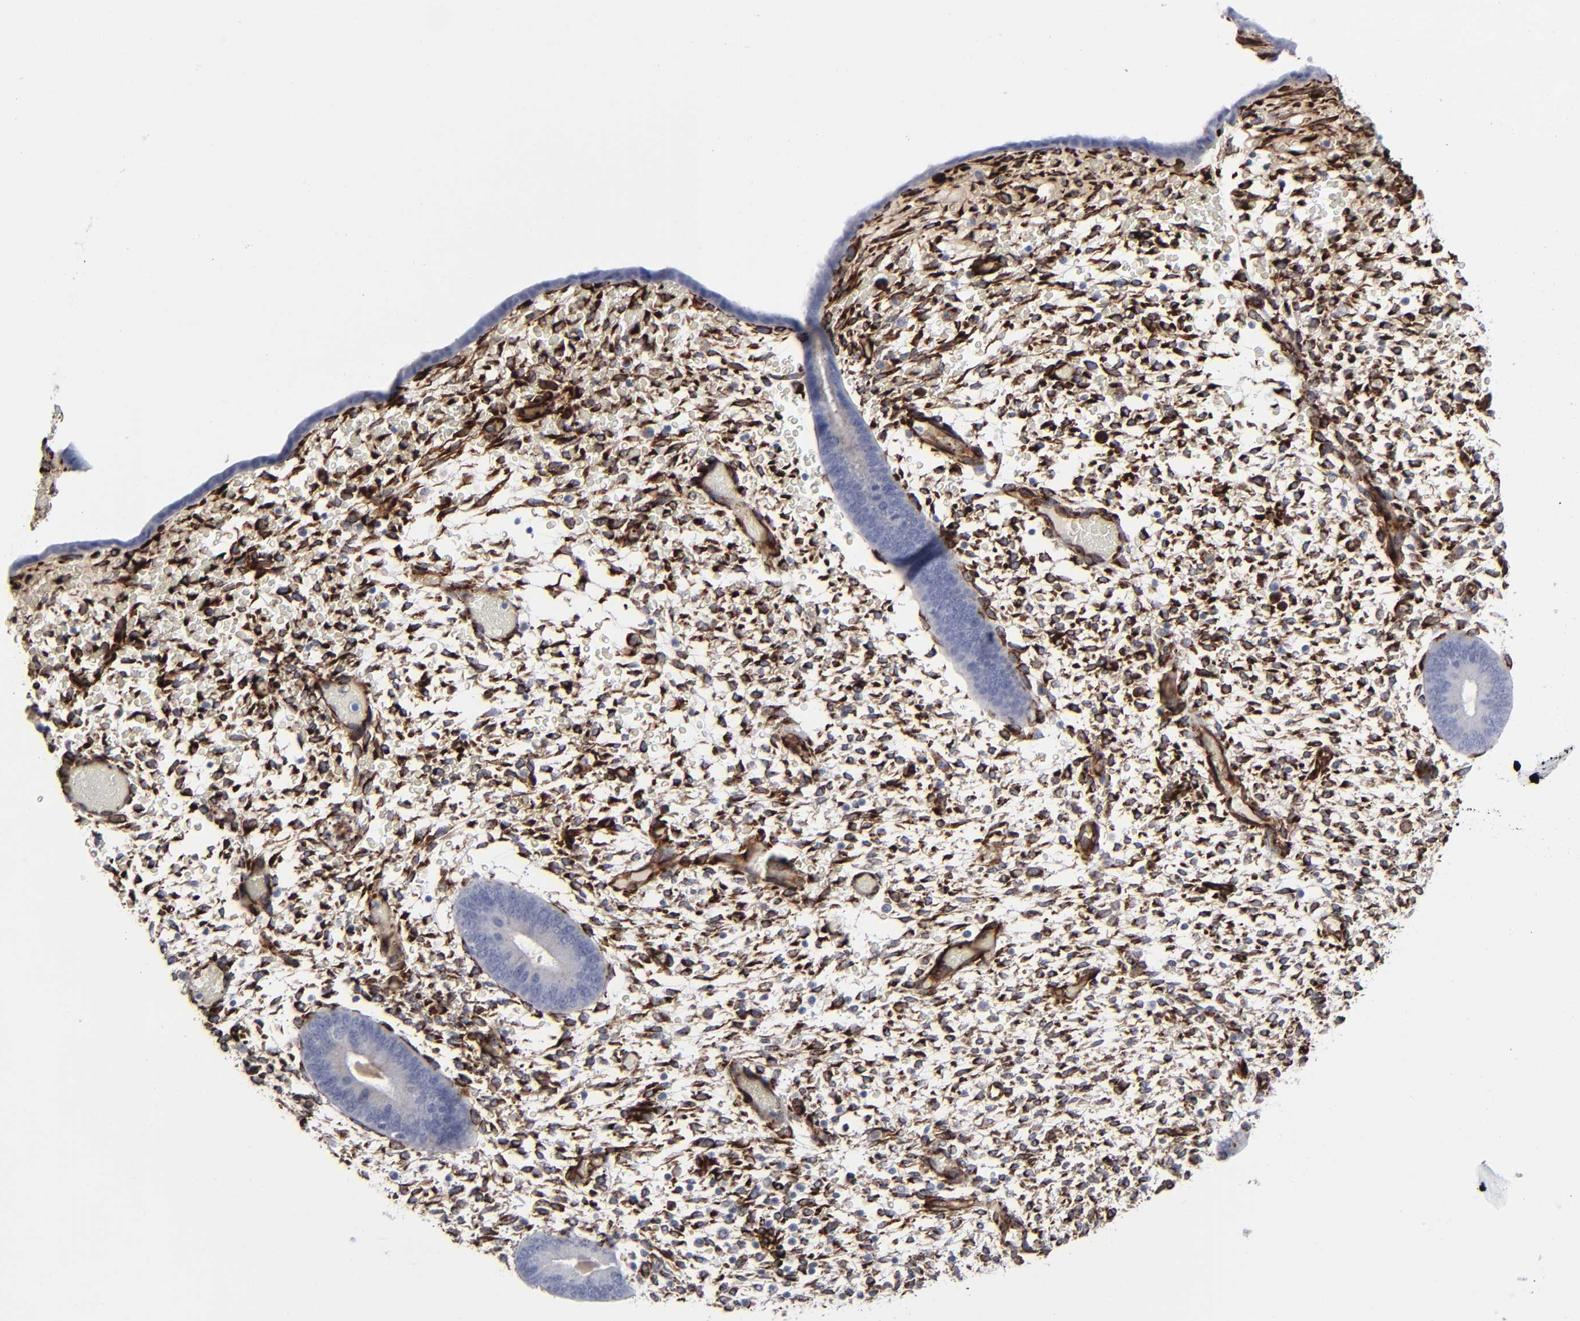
{"staining": {"intensity": "moderate", "quantity": ">75%", "location": "cytoplasmic/membranous"}, "tissue": "endometrium", "cell_type": "Cells in endometrial stroma", "image_type": "normal", "snomed": [{"axis": "morphology", "description": "Normal tissue, NOS"}, {"axis": "topography", "description": "Endometrium"}], "caption": "A brown stain highlights moderate cytoplasmic/membranous expression of a protein in cells in endometrial stroma of unremarkable human endometrium.", "gene": "SPARC", "patient": {"sex": "female", "age": 42}}